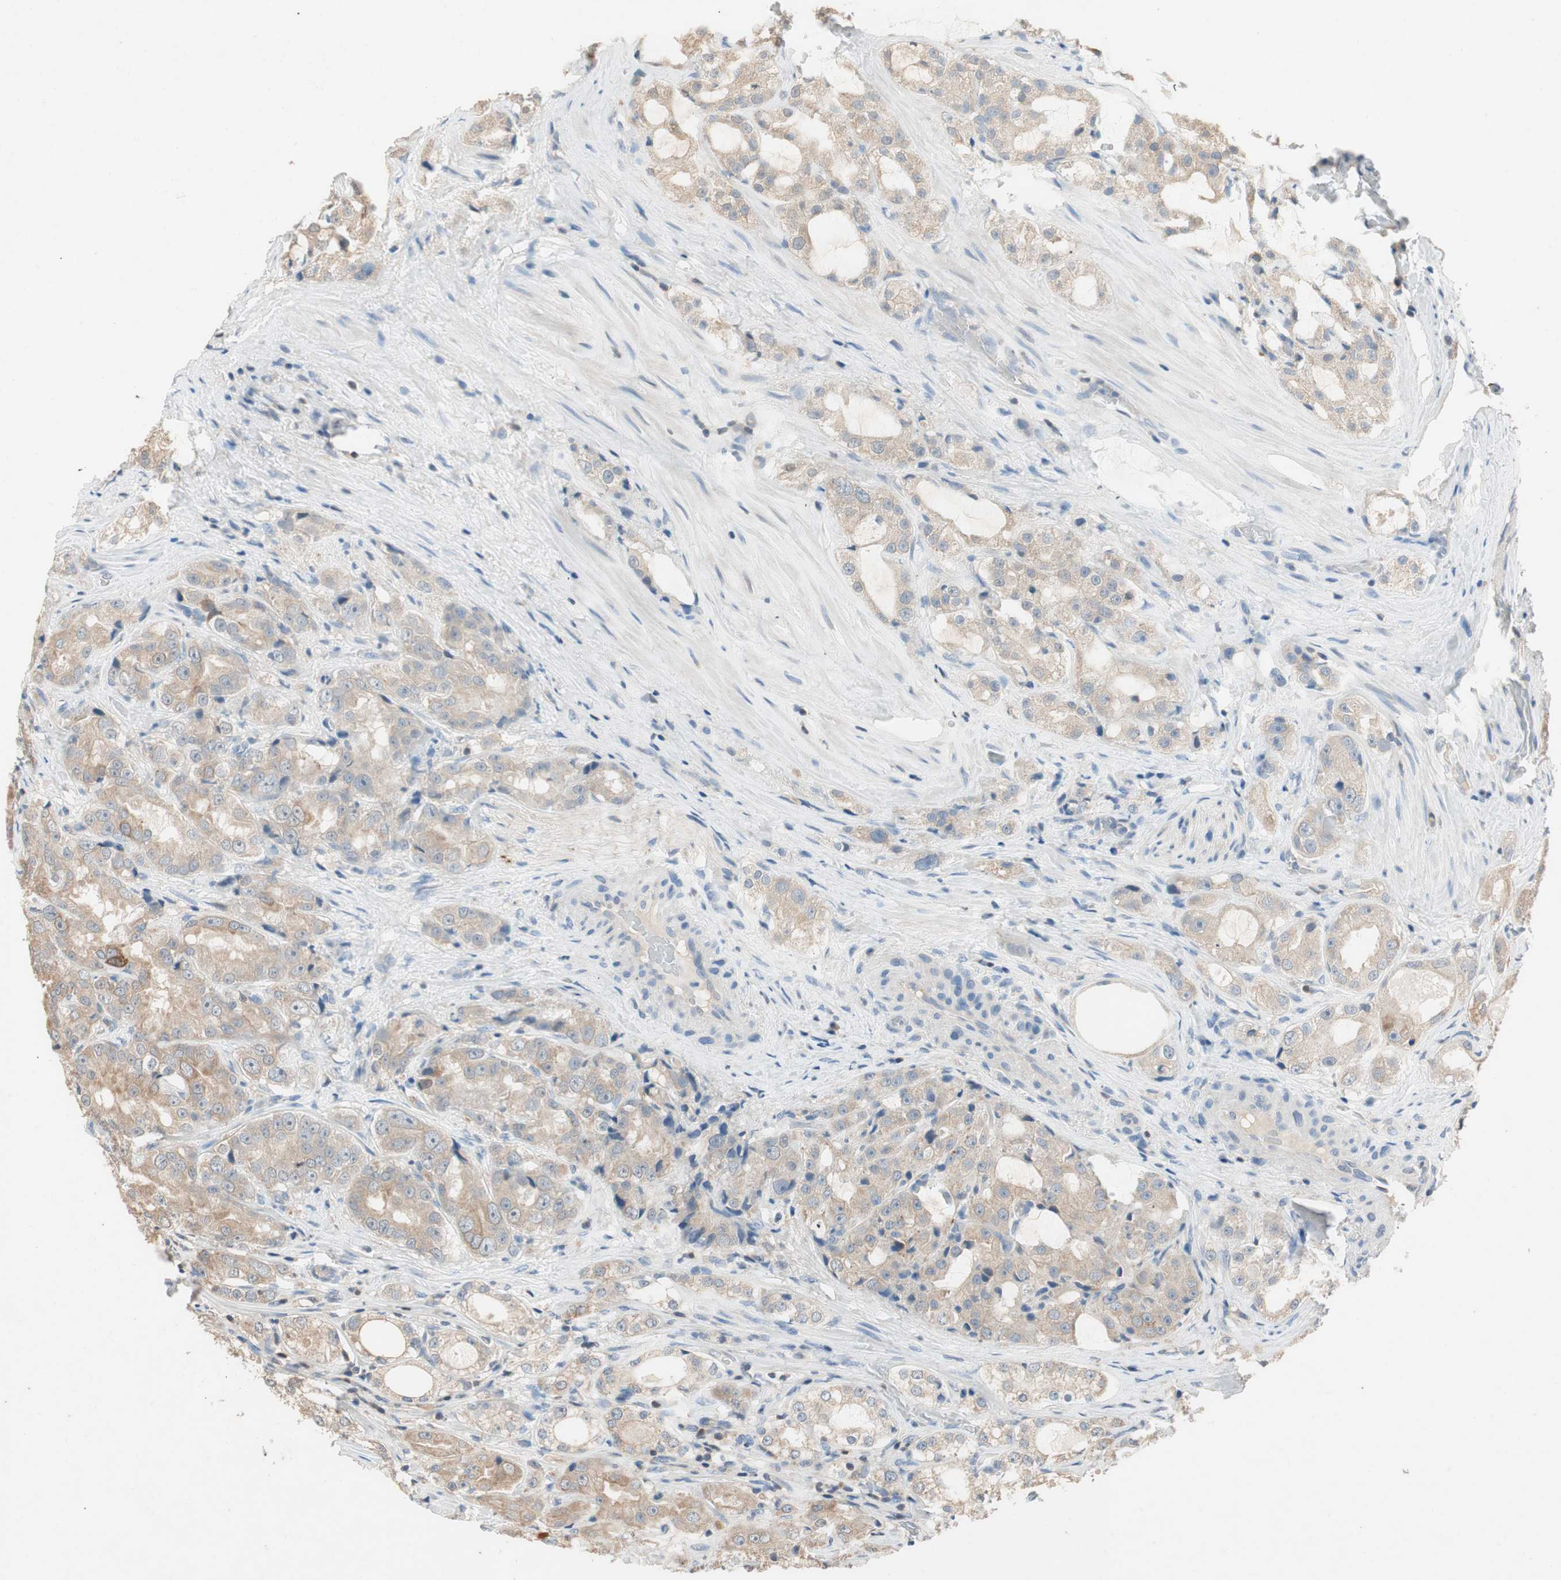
{"staining": {"intensity": "moderate", "quantity": "<25%", "location": "cytoplasmic/membranous,nuclear"}, "tissue": "prostate cancer", "cell_type": "Tumor cells", "image_type": "cancer", "snomed": [{"axis": "morphology", "description": "Adenocarcinoma, High grade"}, {"axis": "topography", "description": "Prostate"}], "caption": "Moderate cytoplasmic/membranous and nuclear protein positivity is appreciated in approximately <25% of tumor cells in prostate adenocarcinoma (high-grade).", "gene": "SERPINB5", "patient": {"sex": "male", "age": 73}}